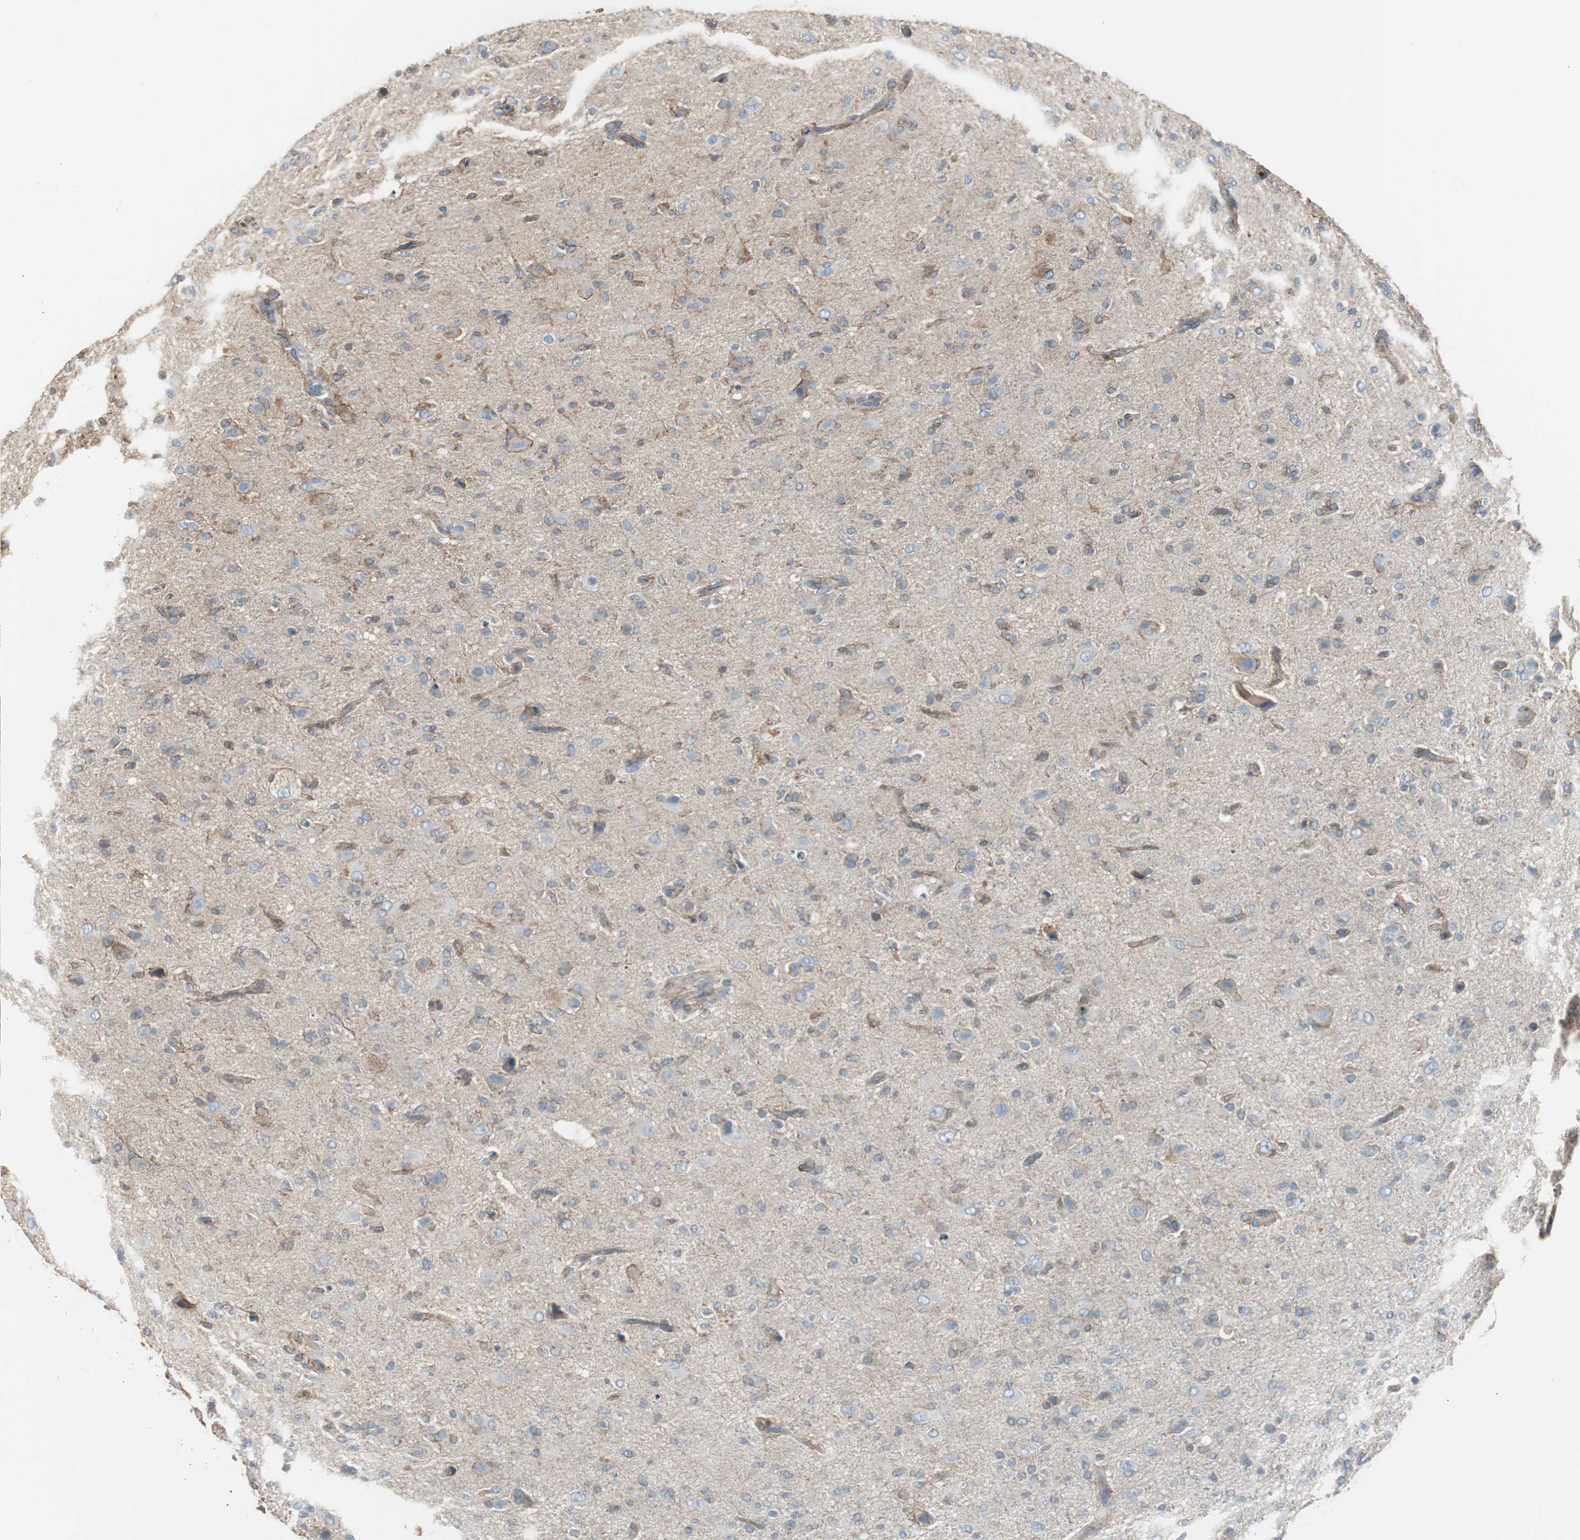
{"staining": {"intensity": "strong", "quantity": "25%-75%", "location": "cytoplasmic/membranous"}, "tissue": "glioma", "cell_type": "Tumor cells", "image_type": "cancer", "snomed": [{"axis": "morphology", "description": "Glioma, malignant, High grade"}, {"axis": "topography", "description": "Brain"}], "caption": "Immunohistochemical staining of malignant high-grade glioma shows high levels of strong cytoplasmic/membranous staining in about 25%-75% of tumor cells. The staining was performed using DAB (3,3'-diaminobenzidine) to visualize the protein expression in brown, while the nuclei were stained in blue with hematoxylin (Magnification: 20x).", "gene": "STXBP4", "patient": {"sex": "male", "age": 71}}